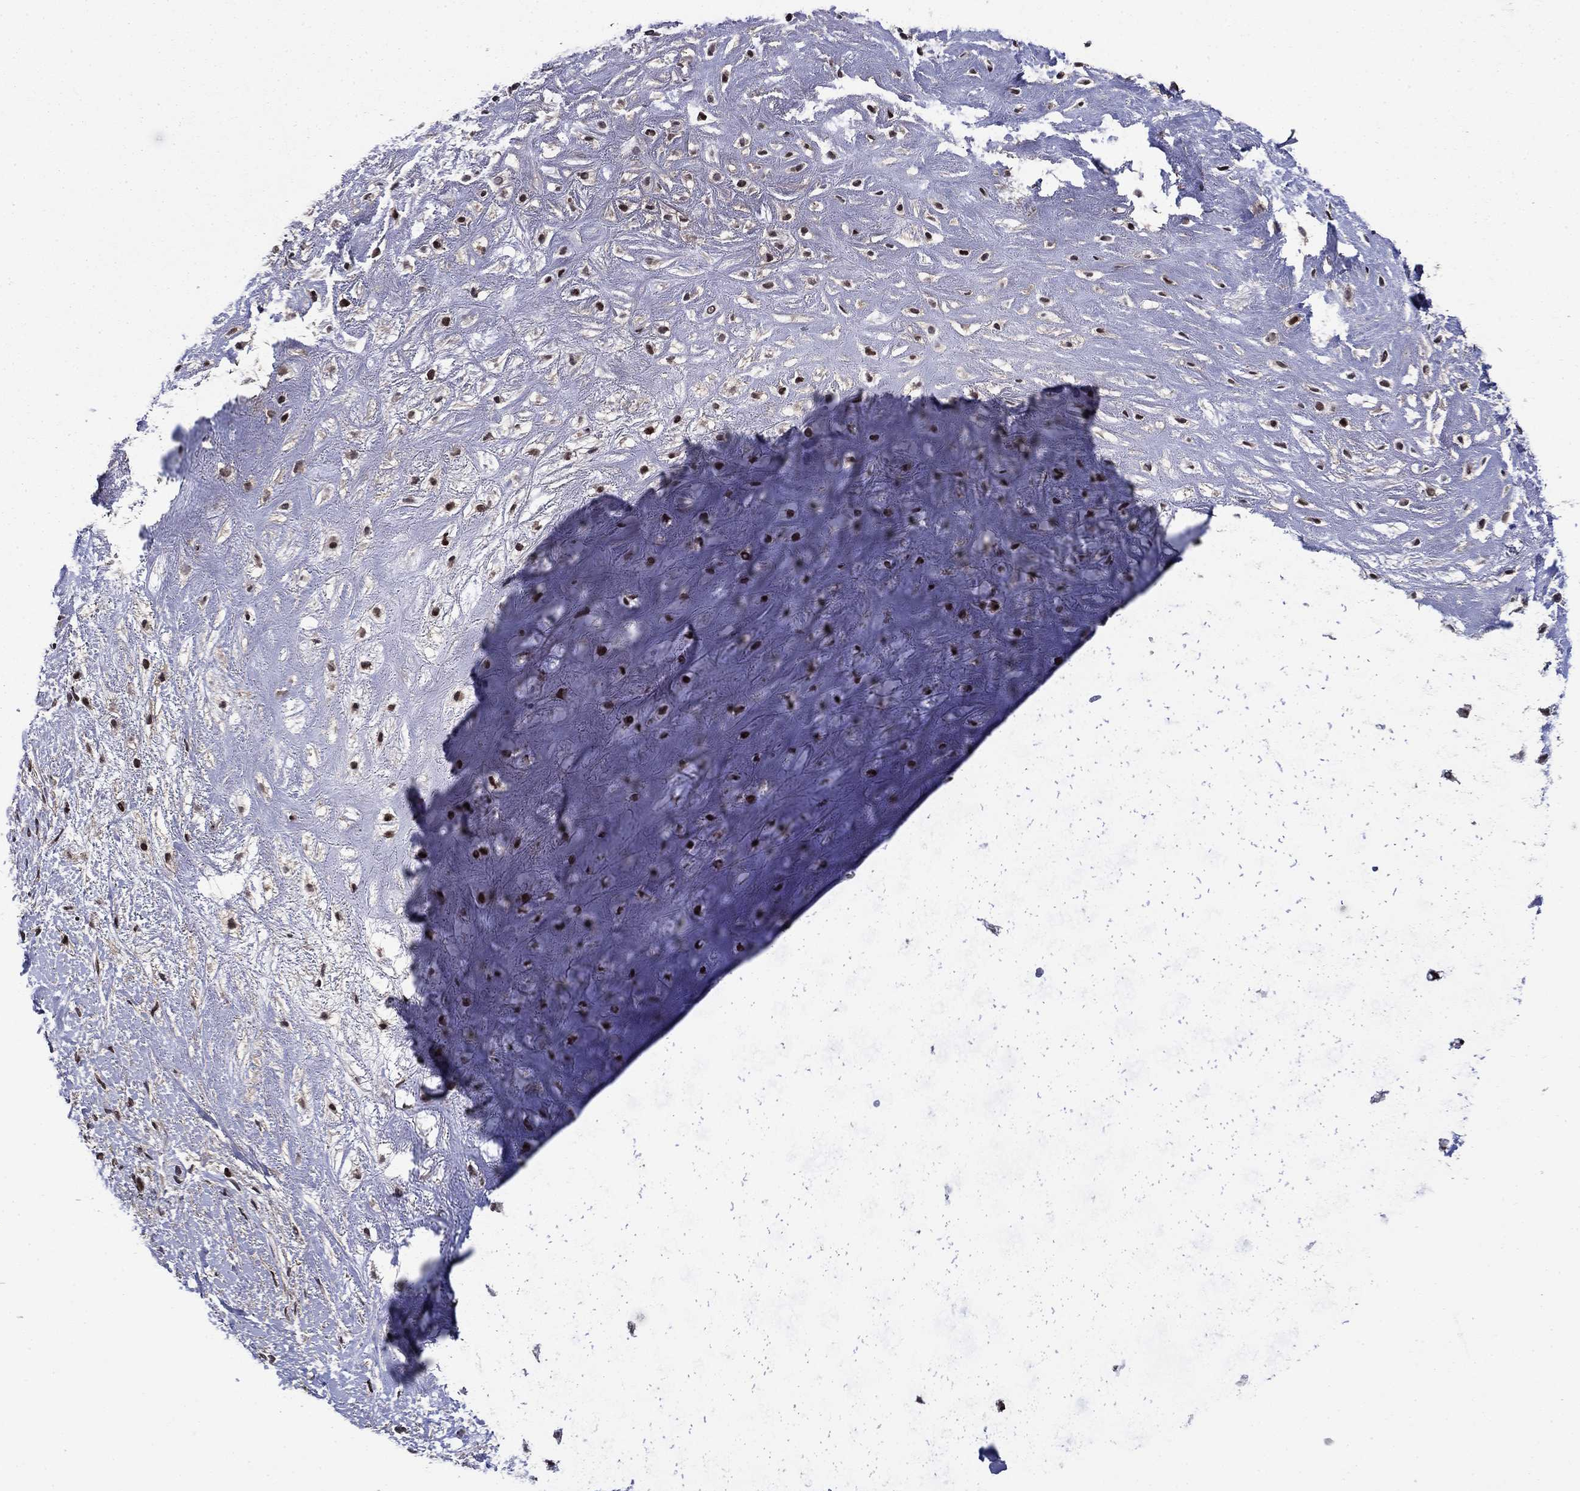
{"staining": {"intensity": "moderate", "quantity": ">75%", "location": "nuclear"}, "tissue": "adipose tissue", "cell_type": "Adipocytes", "image_type": "normal", "snomed": [{"axis": "morphology", "description": "Normal tissue, NOS"}, {"axis": "morphology", "description": "Squamous cell carcinoma, NOS"}, {"axis": "topography", "description": "Cartilage tissue"}, {"axis": "topography", "description": "Head-Neck"}], "caption": "Immunohistochemistry (DAB (3,3'-diaminobenzidine)) staining of normal human adipose tissue shows moderate nuclear protein staining in about >75% of adipocytes.", "gene": "AGTPBP1", "patient": {"sex": "male", "age": 62}}